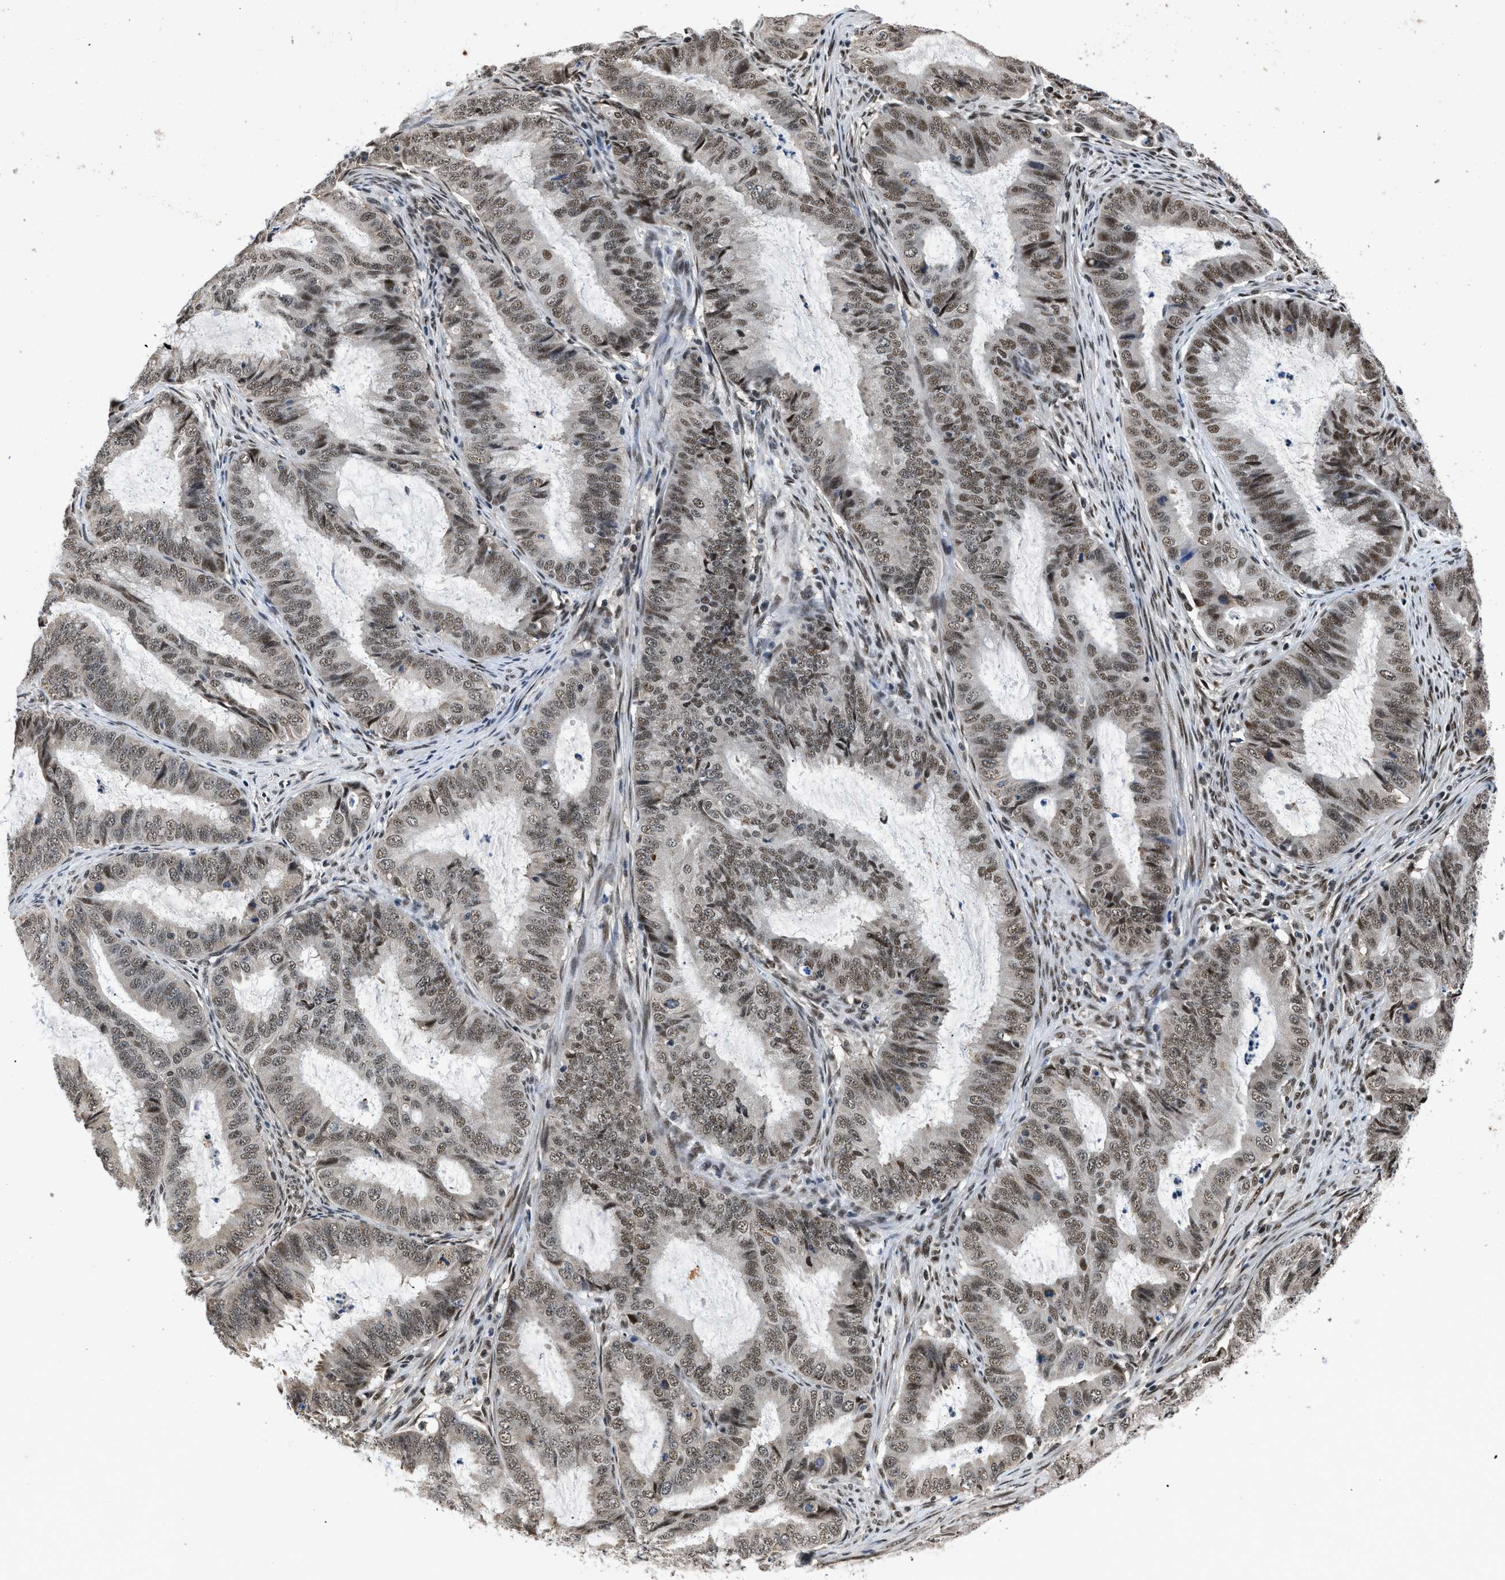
{"staining": {"intensity": "moderate", "quantity": ">75%", "location": "nuclear"}, "tissue": "endometrial cancer", "cell_type": "Tumor cells", "image_type": "cancer", "snomed": [{"axis": "morphology", "description": "Adenocarcinoma, NOS"}, {"axis": "topography", "description": "Endometrium"}], "caption": "Protein staining by immunohistochemistry (IHC) reveals moderate nuclear expression in approximately >75% of tumor cells in adenocarcinoma (endometrial).", "gene": "HNRNPH2", "patient": {"sex": "female", "age": 70}}